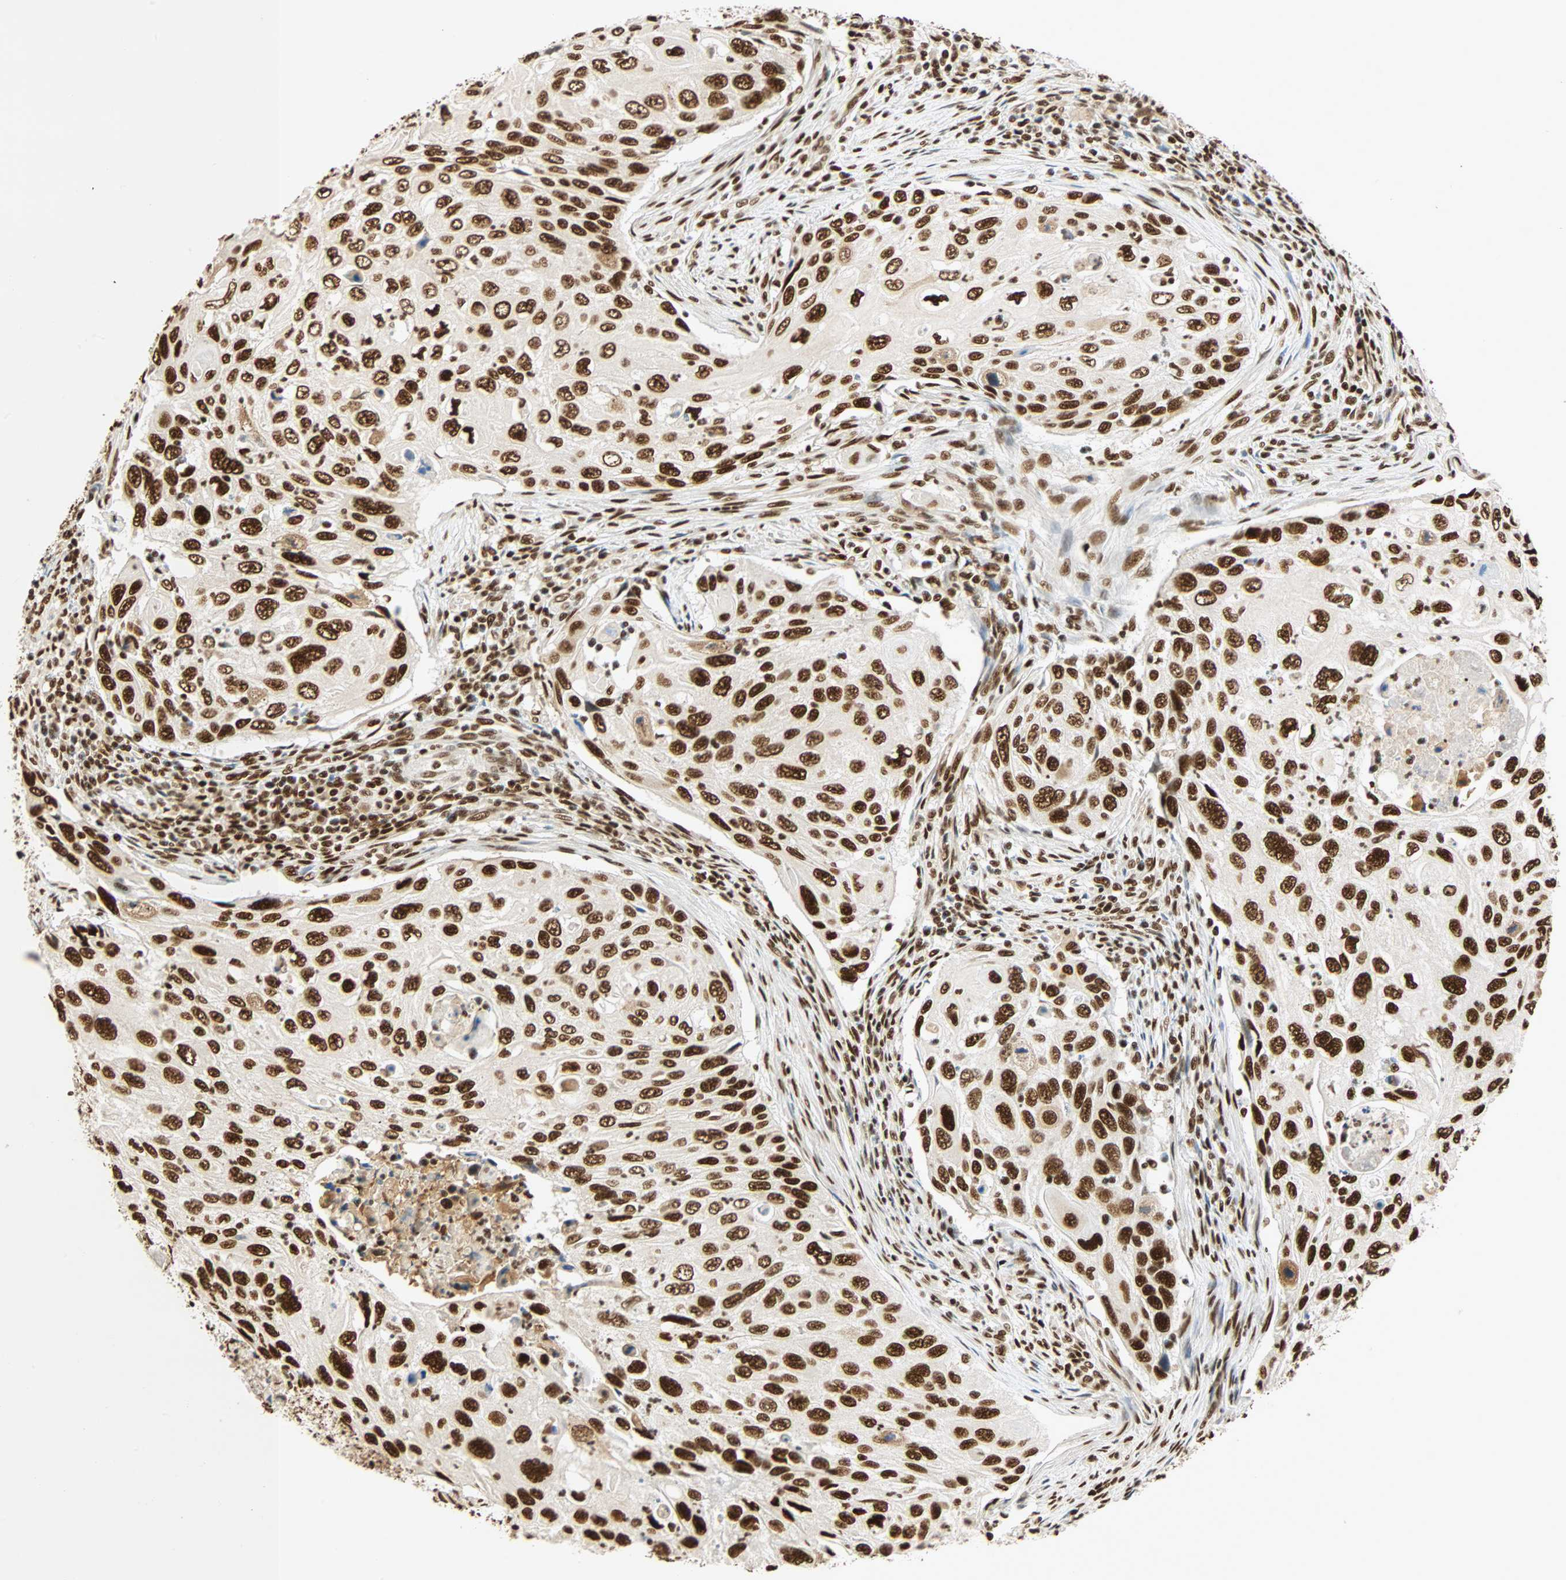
{"staining": {"intensity": "strong", "quantity": ">75%", "location": "nuclear"}, "tissue": "cervical cancer", "cell_type": "Tumor cells", "image_type": "cancer", "snomed": [{"axis": "morphology", "description": "Squamous cell carcinoma, NOS"}, {"axis": "topography", "description": "Cervix"}], "caption": "This photomicrograph exhibits immunohistochemistry staining of squamous cell carcinoma (cervical), with high strong nuclear positivity in about >75% of tumor cells.", "gene": "CDK12", "patient": {"sex": "female", "age": 70}}